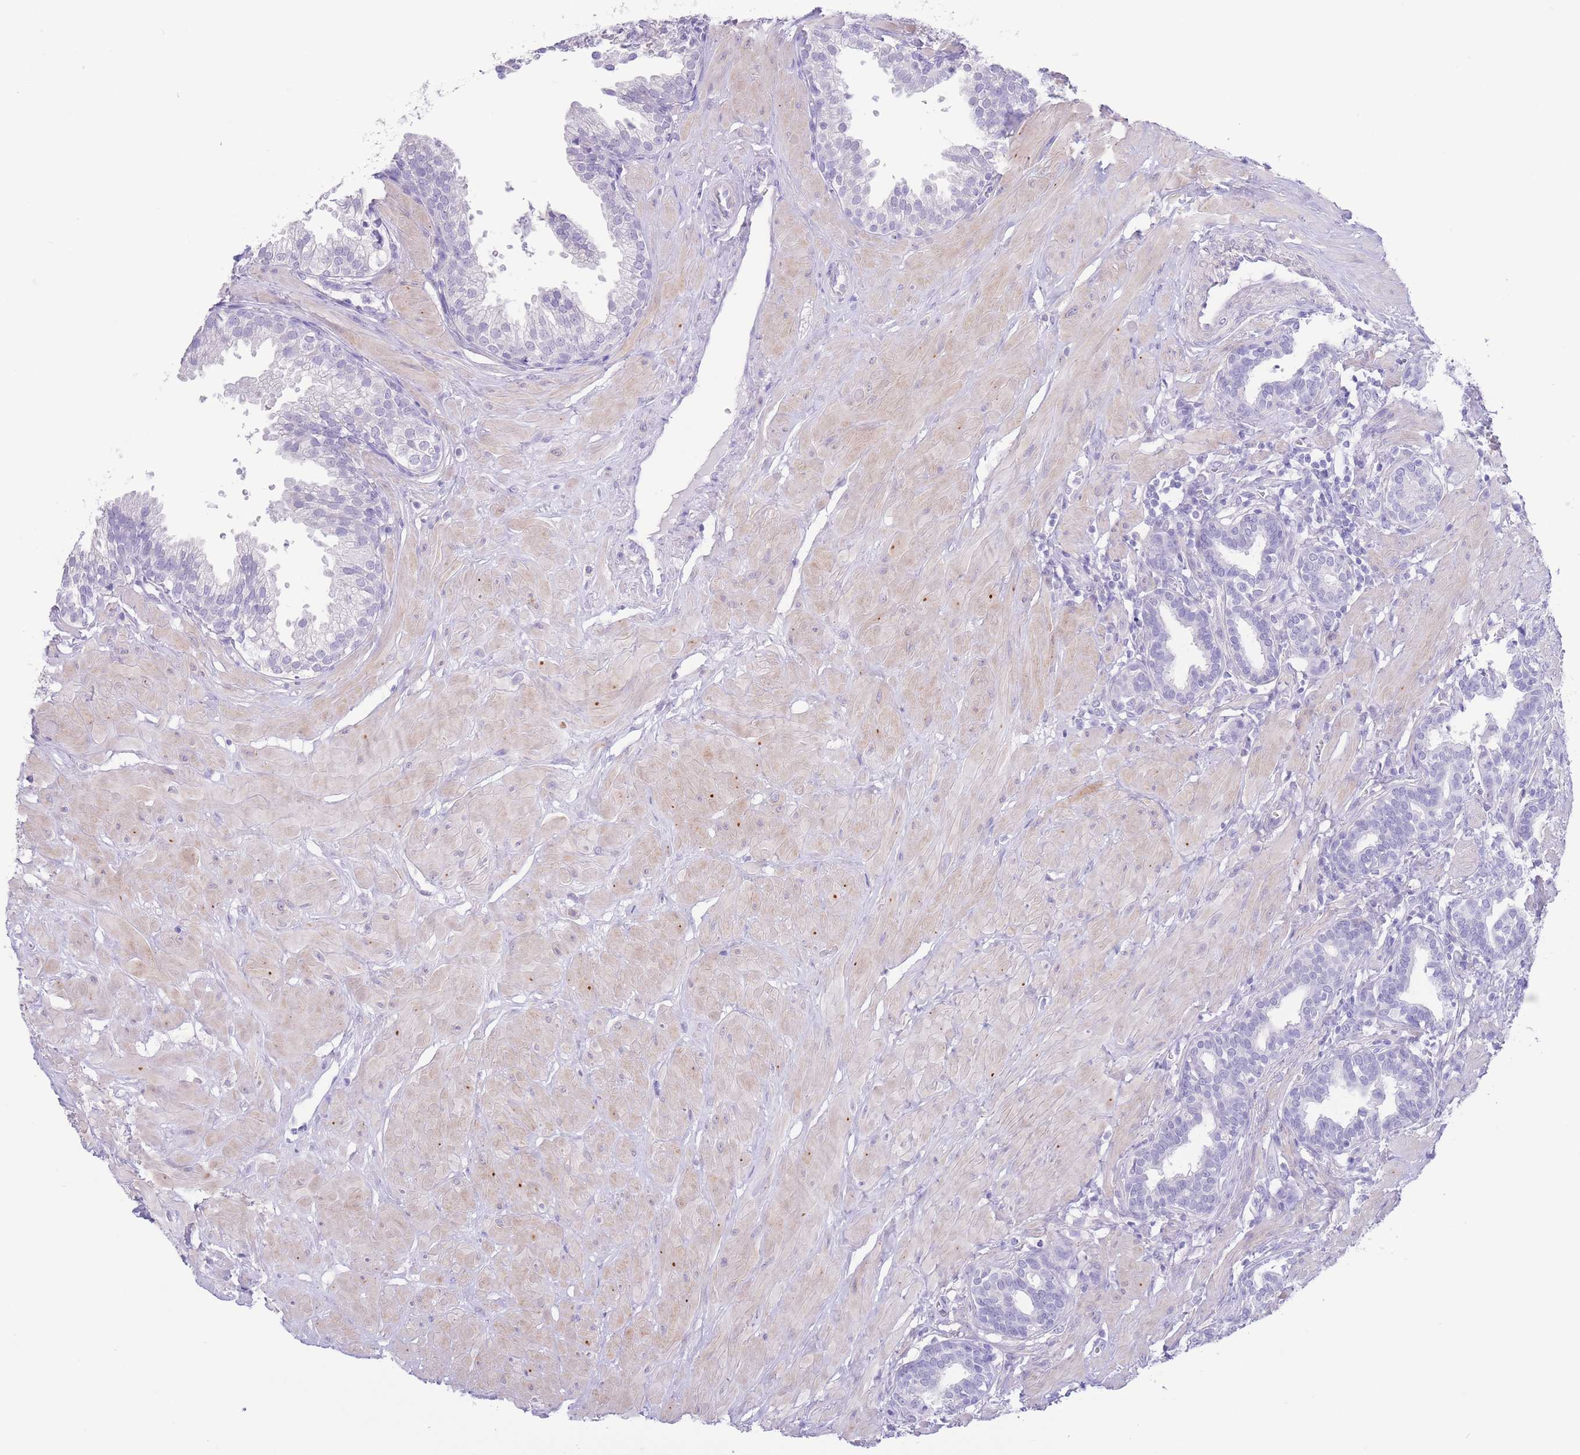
{"staining": {"intensity": "negative", "quantity": "none", "location": "none"}, "tissue": "prostate", "cell_type": "Glandular cells", "image_type": "normal", "snomed": [{"axis": "morphology", "description": "Normal tissue, NOS"}, {"axis": "topography", "description": "Prostate"}, {"axis": "topography", "description": "Peripheral nerve tissue"}], "caption": "This is an IHC photomicrograph of benign human prostate. There is no expression in glandular cells.", "gene": "PKLR", "patient": {"sex": "male", "age": 55}}